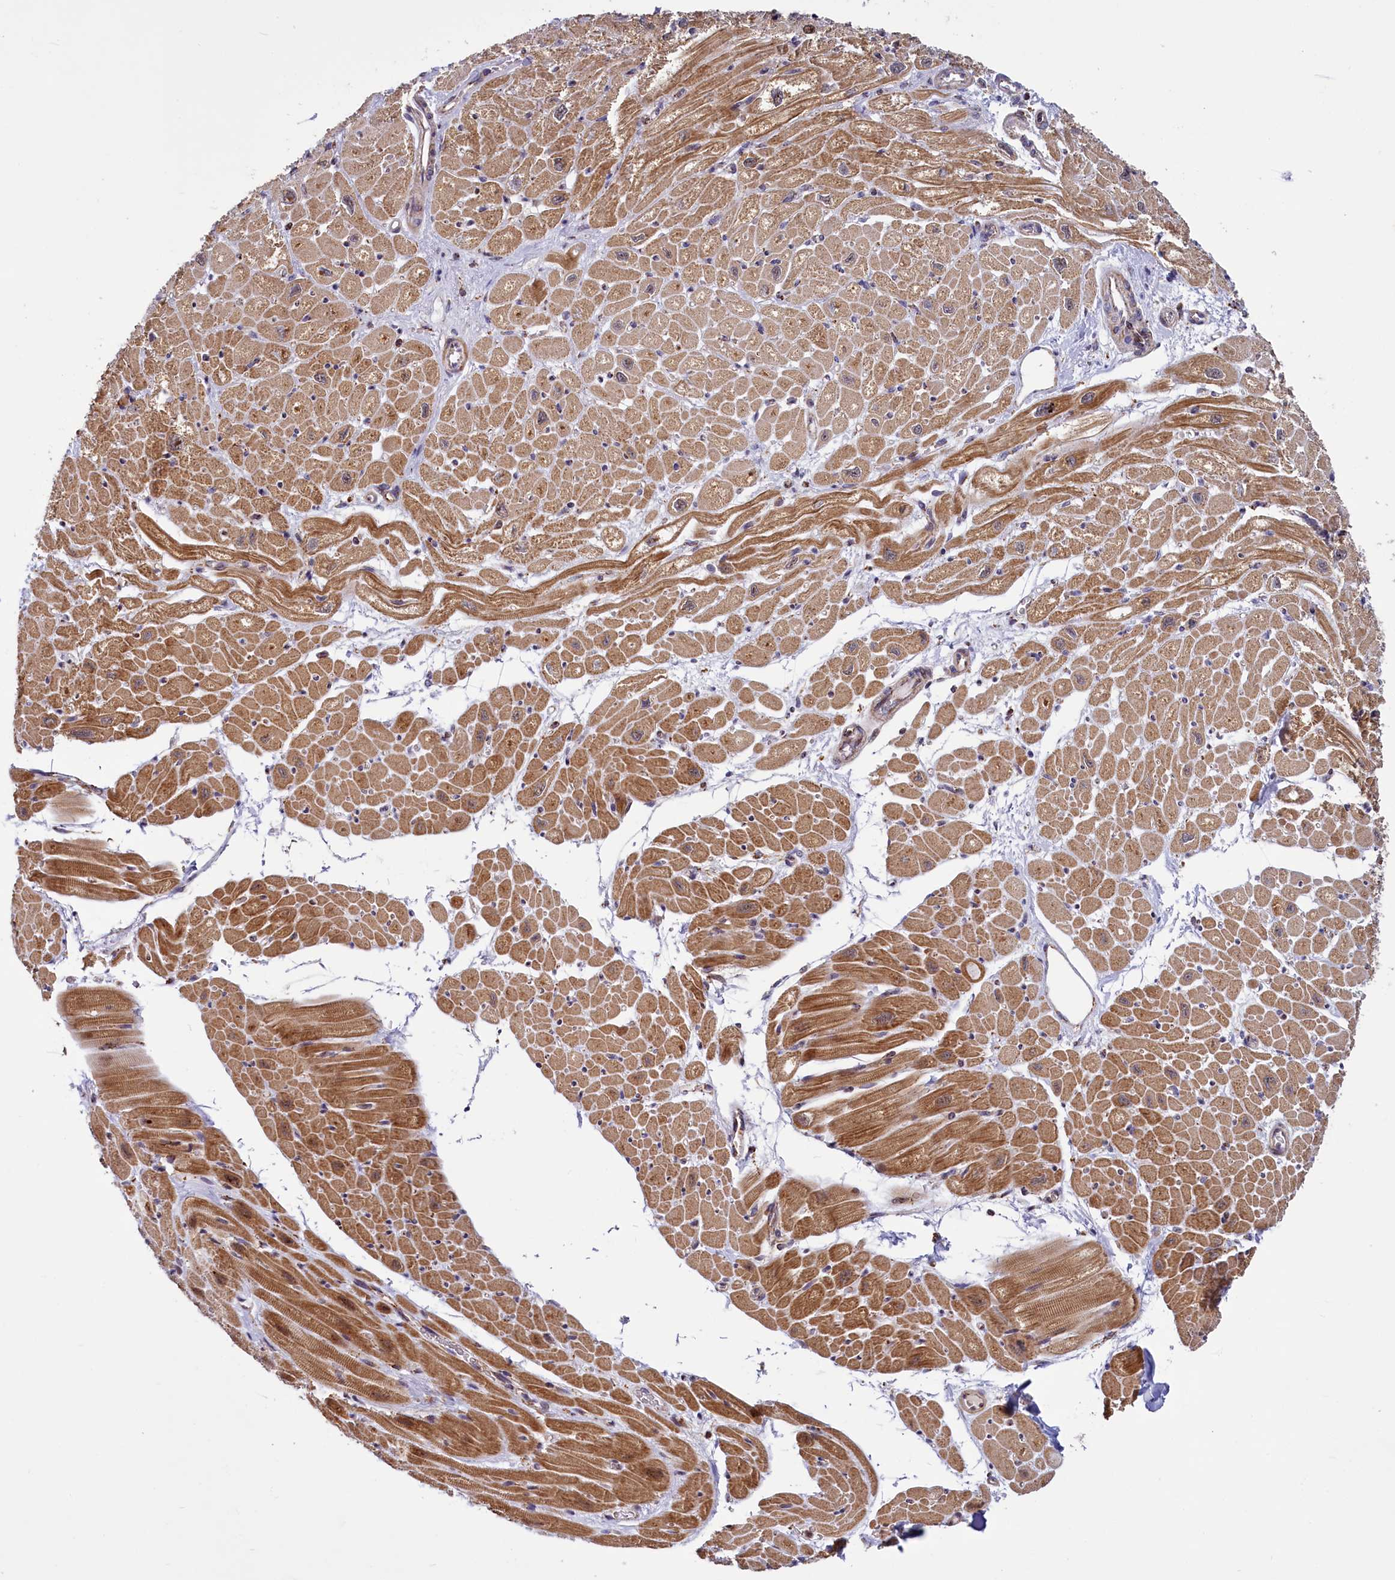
{"staining": {"intensity": "moderate", "quantity": ">75%", "location": "cytoplasmic/membranous"}, "tissue": "heart muscle", "cell_type": "Cardiomyocytes", "image_type": "normal", "snomed": [{"axis": "morphology", "description": "Normal tissue, NOS"}, {"axis": "topography", "description": "Heart"}], "caption": "Immunohistochemical staining of unremarkable heart muscle reveals moderate cytoplasmic/membranous protein positivity in approximately >75% of cardiomyocytes.", "gene": "DYNC2H1", "patient": {"sex": "male", "age": 50}}